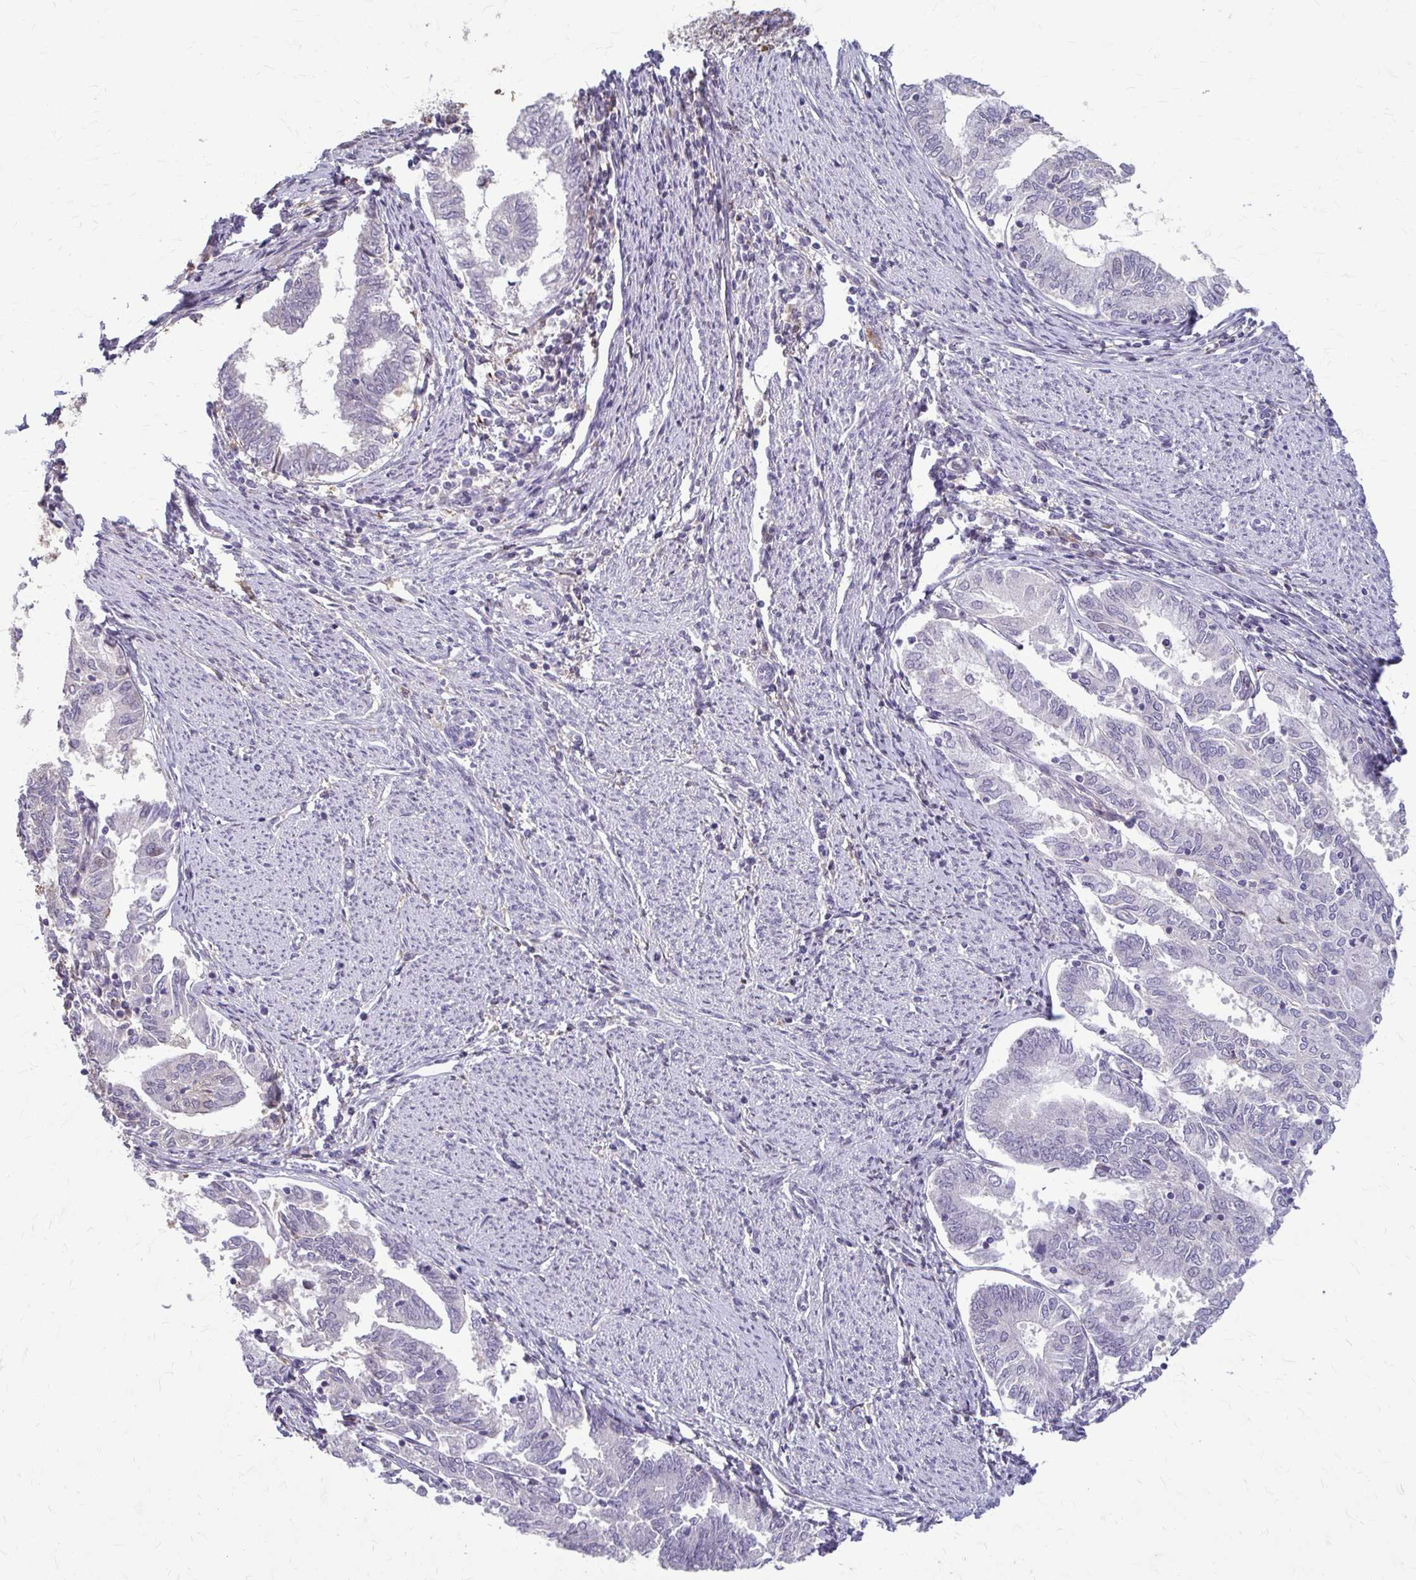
{"staining": {"intensity": "negative", "quantity": "none", "location": "none"}, "tissue": "endometrial cancer", "cell_type": "Tumor cells", "image_type": "cancer", "snomed": [{"axis": "morphology", "description": "Adenocarcinoma, NOS"}, {"axis": "topography", "description": "Endometrium"}], "caption": "Photomicrograph shows no significant protein positivity in tumor cells of adenocarcinoma (endometrial).", "gene": "ZNF34", "patient": {"sex": "female", "age": 79}}